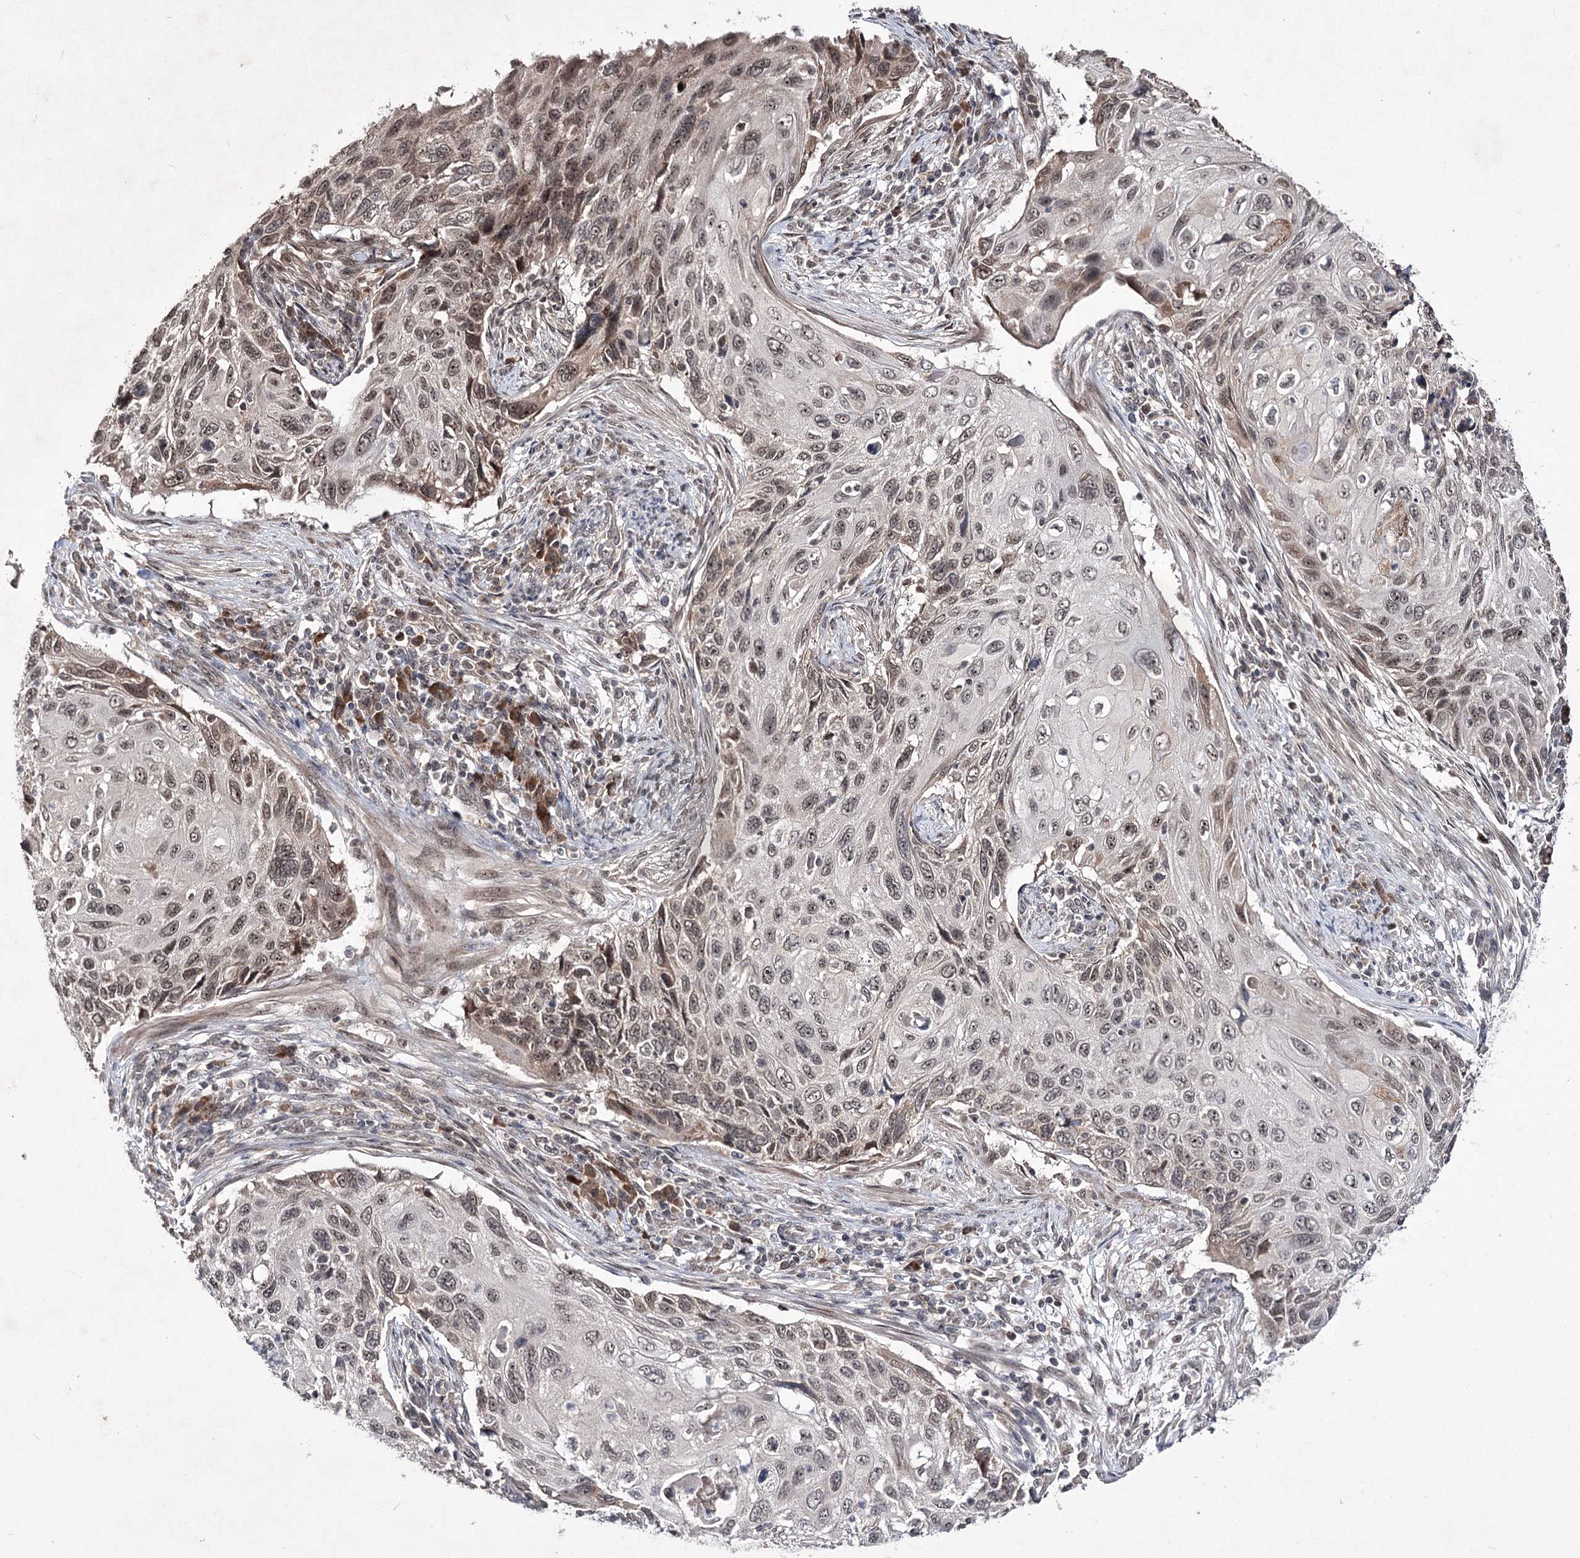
{"staining": {"intensity": "weak", "quantity": "25%-75%", "location": "nuclear"}, "tissue": "cervical cancer", "cell_type": "Tumor cells", "image_type": "cancer", "snomed": [{"axis": "morphology", "description": "Squamous cell carcinoma, NOS"}, {"axis": "topography", "description": "Cervix"}], "caption": "Immunohistochemical staining of human cervical cancer displays low levels of weak nuclear protein staining in about 25%-75% of tumor cells.", "gene": "VGLL4", "patient": {"sex": "female", "age": 70}}